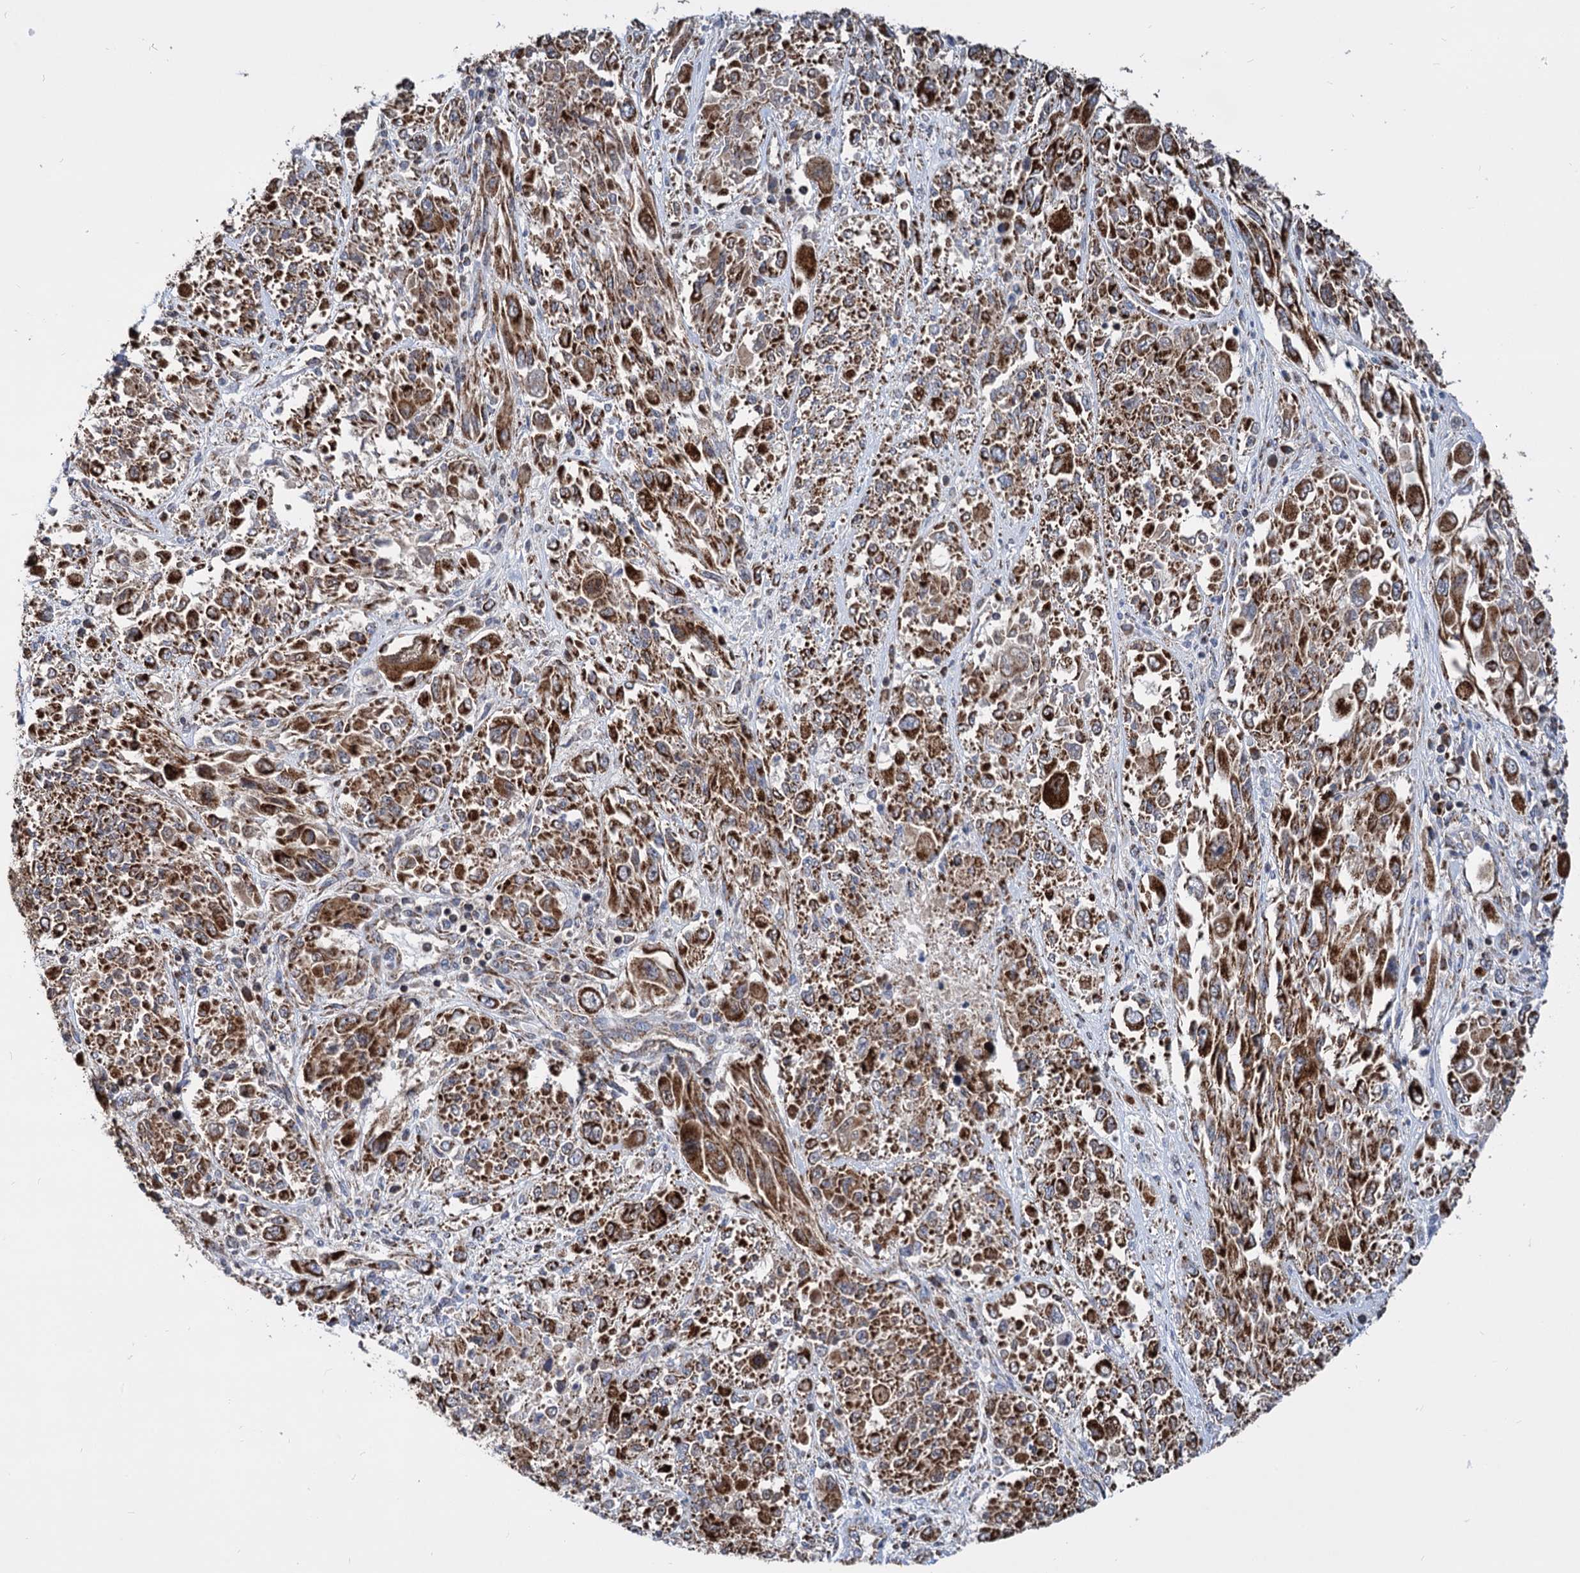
{"staining": {"intensity": "strong", "quantity": ">75%", "location": "cytoplasmic/membranous"}, "tissue": "melanoma", "cell_type": "Tumor cells", "image_type": "cancer", "snomed": [{"axis": "morphology", "description": "Malignant melanoma, NOS"}, {"axis": "topography", "description": "Skin"}], "caption": "Immunohistochemical staining of human melanoma exhibits strong cytoplasmic/membranous protein expression in about >75% of tumor cells.", "gene": "TIMM10", "patient": {"sex": "female", "age": 91}}